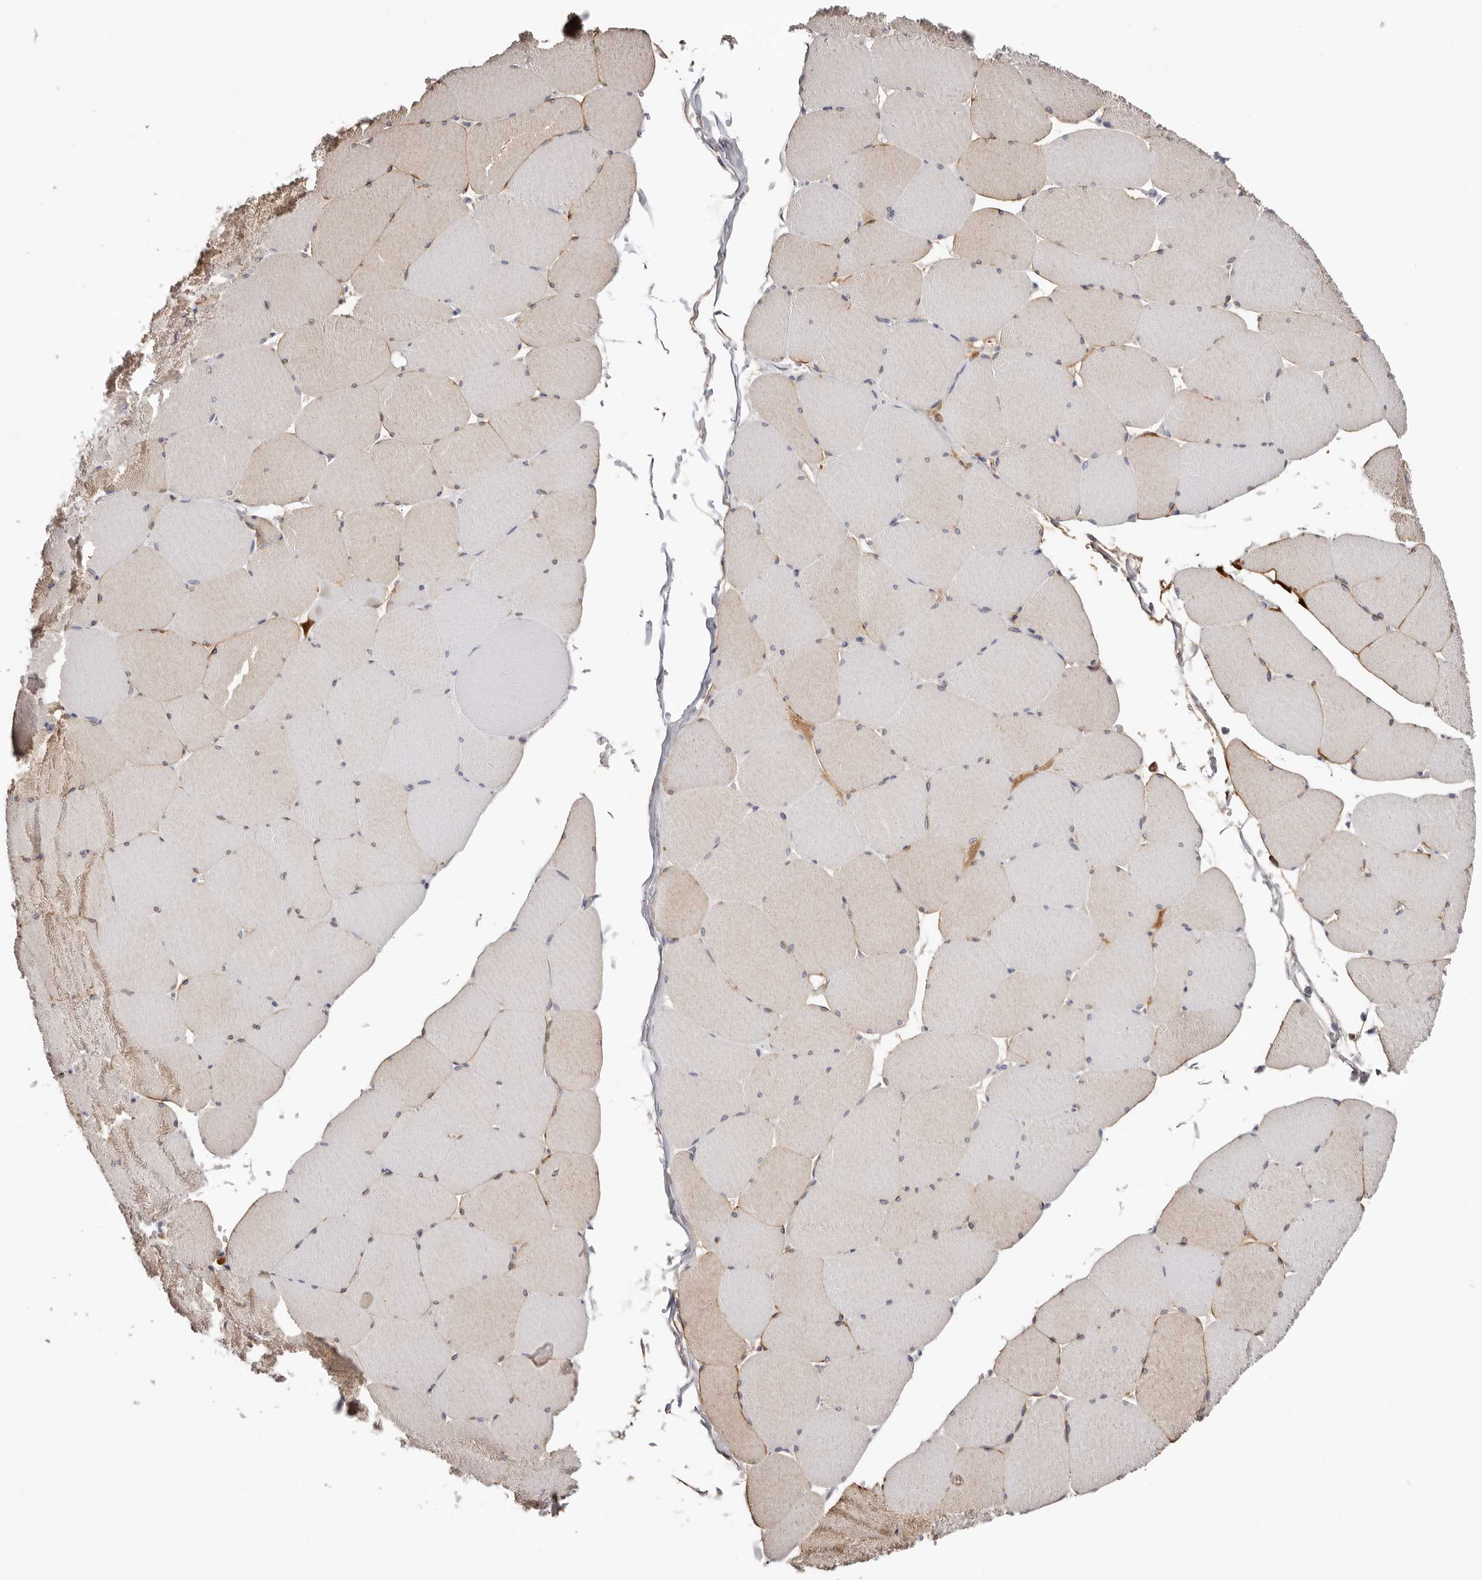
{"staining": {"intensity": "moderate", "quantity": "25%-75%", "location": "cytoplasmic/membranous"}, "tissue": "skeletal muscle", "cell_type": "Myocytes", "image_type": "normal", "snomed": [{"axis": "morphology", "description": "Normal tissue, NOS"}, {"axis": "topography", "description": "Skeletal muscle"}, {"axis": "topography", "description": "Head-Neck"}], "caption": "Protein staining of benign skeletal muscle demonstrates moderate cytoplasmic/membranous staining in about 25%-75% of myocytes.", "gene": "PKDCC", "patient": {"sex": "male", "age": 66}}